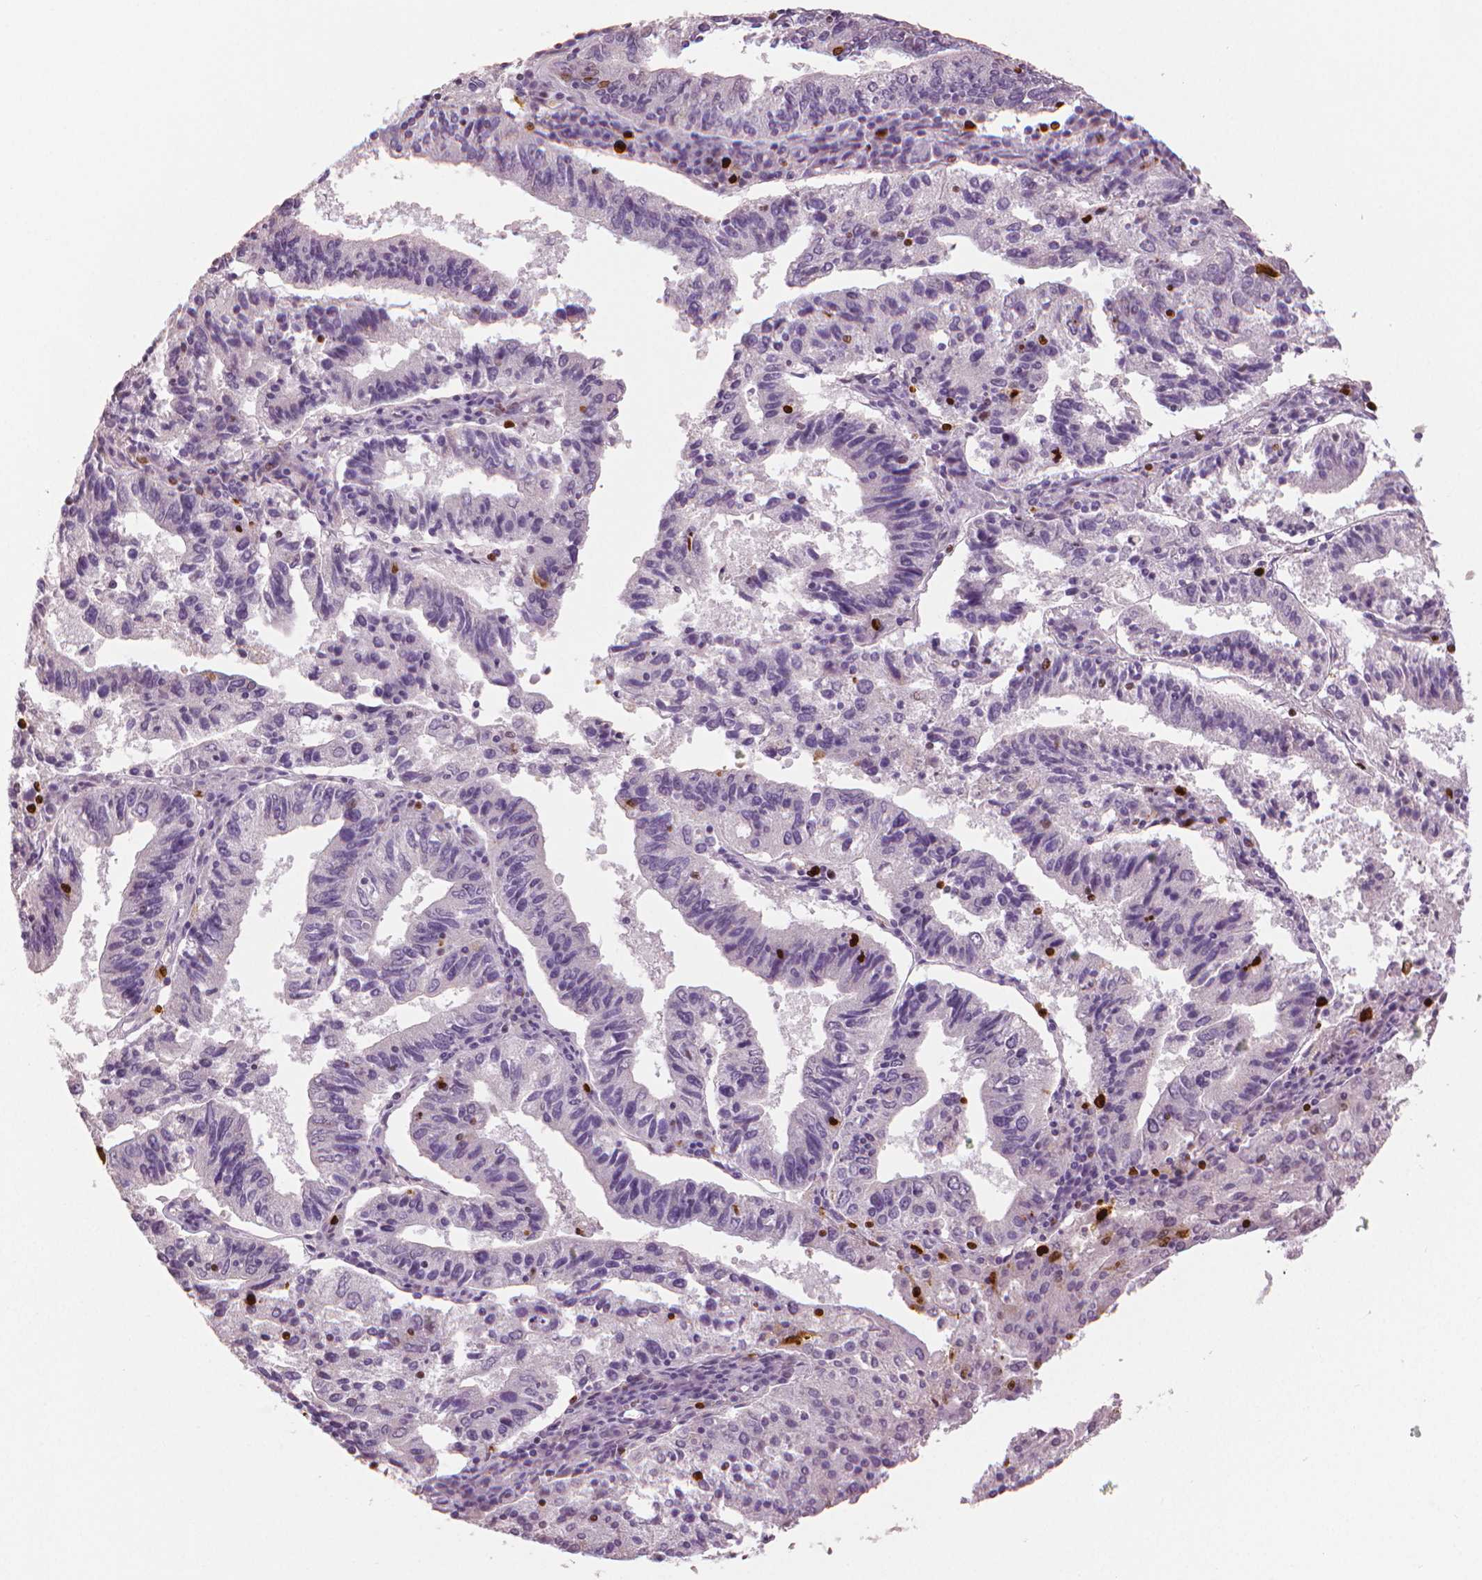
{"staining": {"intensity": "strong", "quantity": "25%-75%", "location": "nuclear"}, "tissue": "endometrial cancer", "cell_type": "Tumor cells", "image_type": "cancer", "snomed": [{"axis": "morphology", "description": "Adenocarcinoma, NOS"}, {"axis": "topography", "description": "Endometrium"}], "caption": "Adenocarcinoma (endometrial) stained with a protein marker displays strong staining in tumor cells.", "gene": "MKI67", "patient": {"sex": "female", "age": 82}}